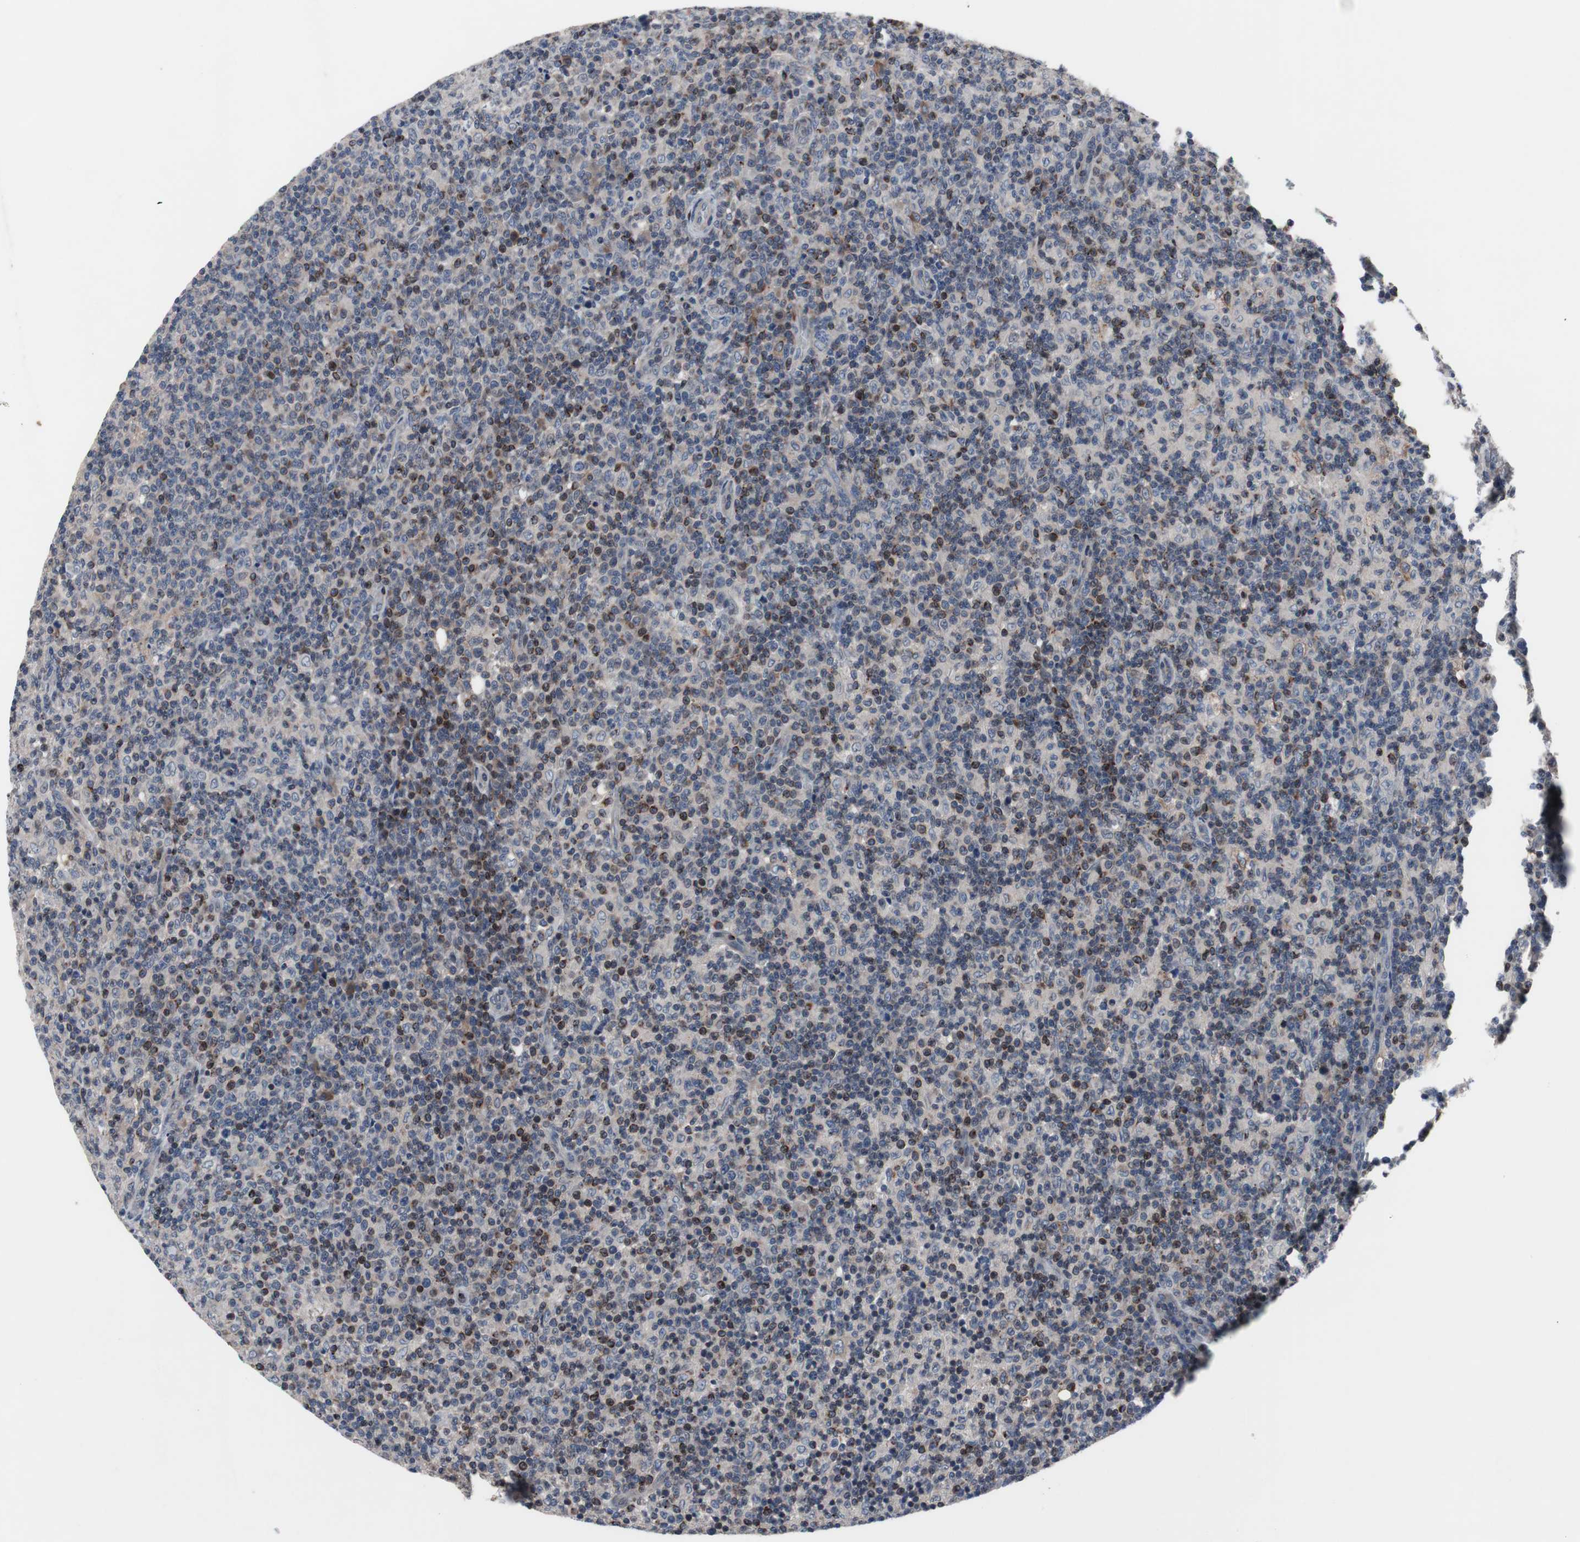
{"staining": {"intensity": "moderate", "quantity": "<25%", "location": "cytoplasmic/membranous"}, "tissue": "lymph node", "cell_type": "Non-germinal center cells", "image_type": "normal", "snomed": [{"axis": "morphology", "description": "Normal tissue, NOS"}, {"axis": "morphology", "description": "Inflammation, NOS"}, {"axis": "topography", "description": "Lymph node"}], "caption": "Immunohistochemistry (IHC) (DAB (3,3'-diaminobenzidine)) staining of benign lymph node demonstrates moderate cytoplasmic/membranous protein expression in approximately <25% of non-germinal center cells.", "gene": "MUTYH", "patient": {"sex": "male", "age": 55}}